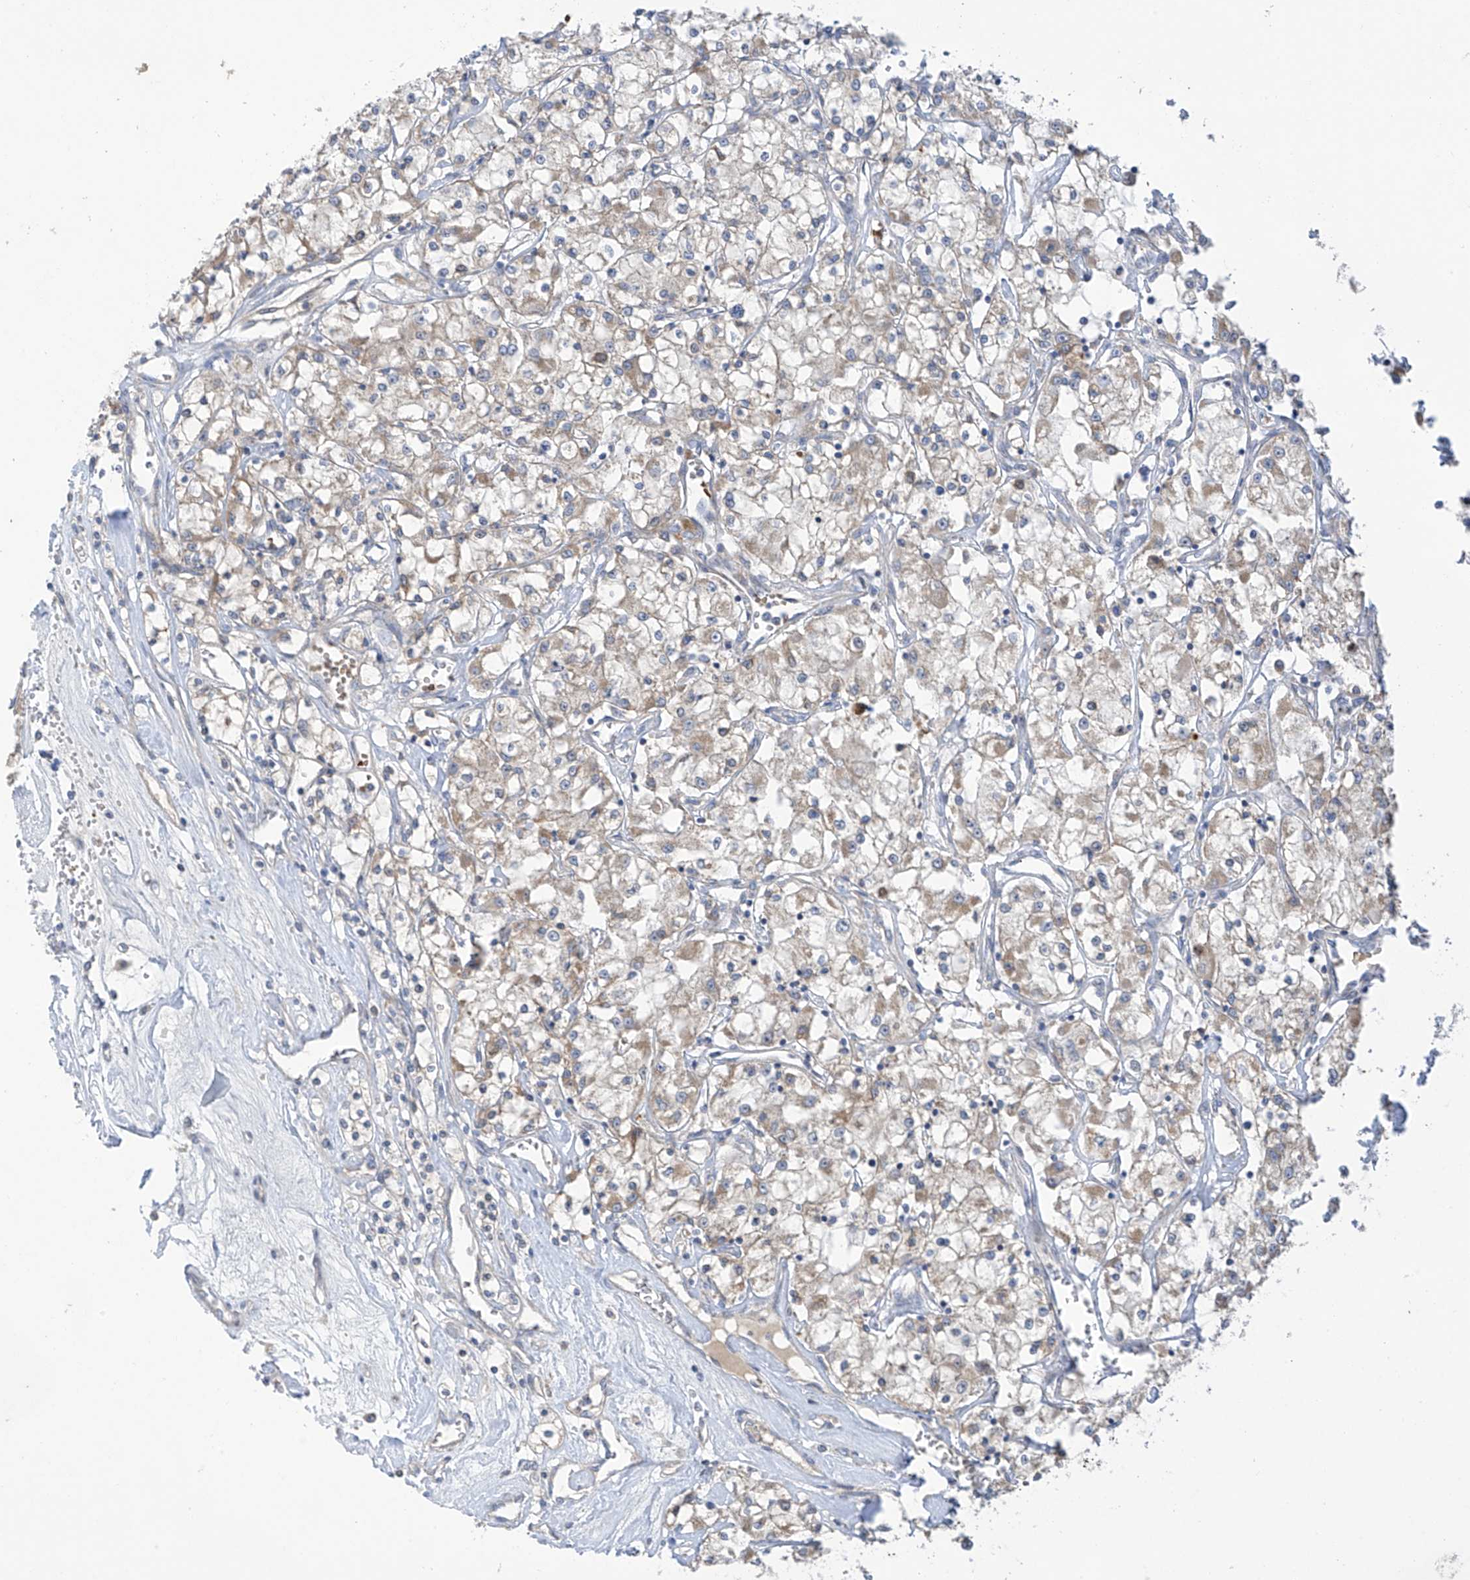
{"staining": {"intensity": "weak", "quantity": "25%-75%", "location": "cytoplasmic/membranous"}, "tissue": "renal cancer", "cell_type": "Tumor cells", "image_type": "cancer", "snomed": [{"axis": "morphology", "description": "Adenocarcinoma, NOS"}, {"axis": "topography", "description": "Kidney"}], "caption": "Renal cancer (adenocarcinoma) stained with a brown dye displays weak cytoplasmic/membranous positive positivity in about 25%-75% of tumor cells.", "gene": "METTL18", "patient": {"sex": "female", "age": 59}}